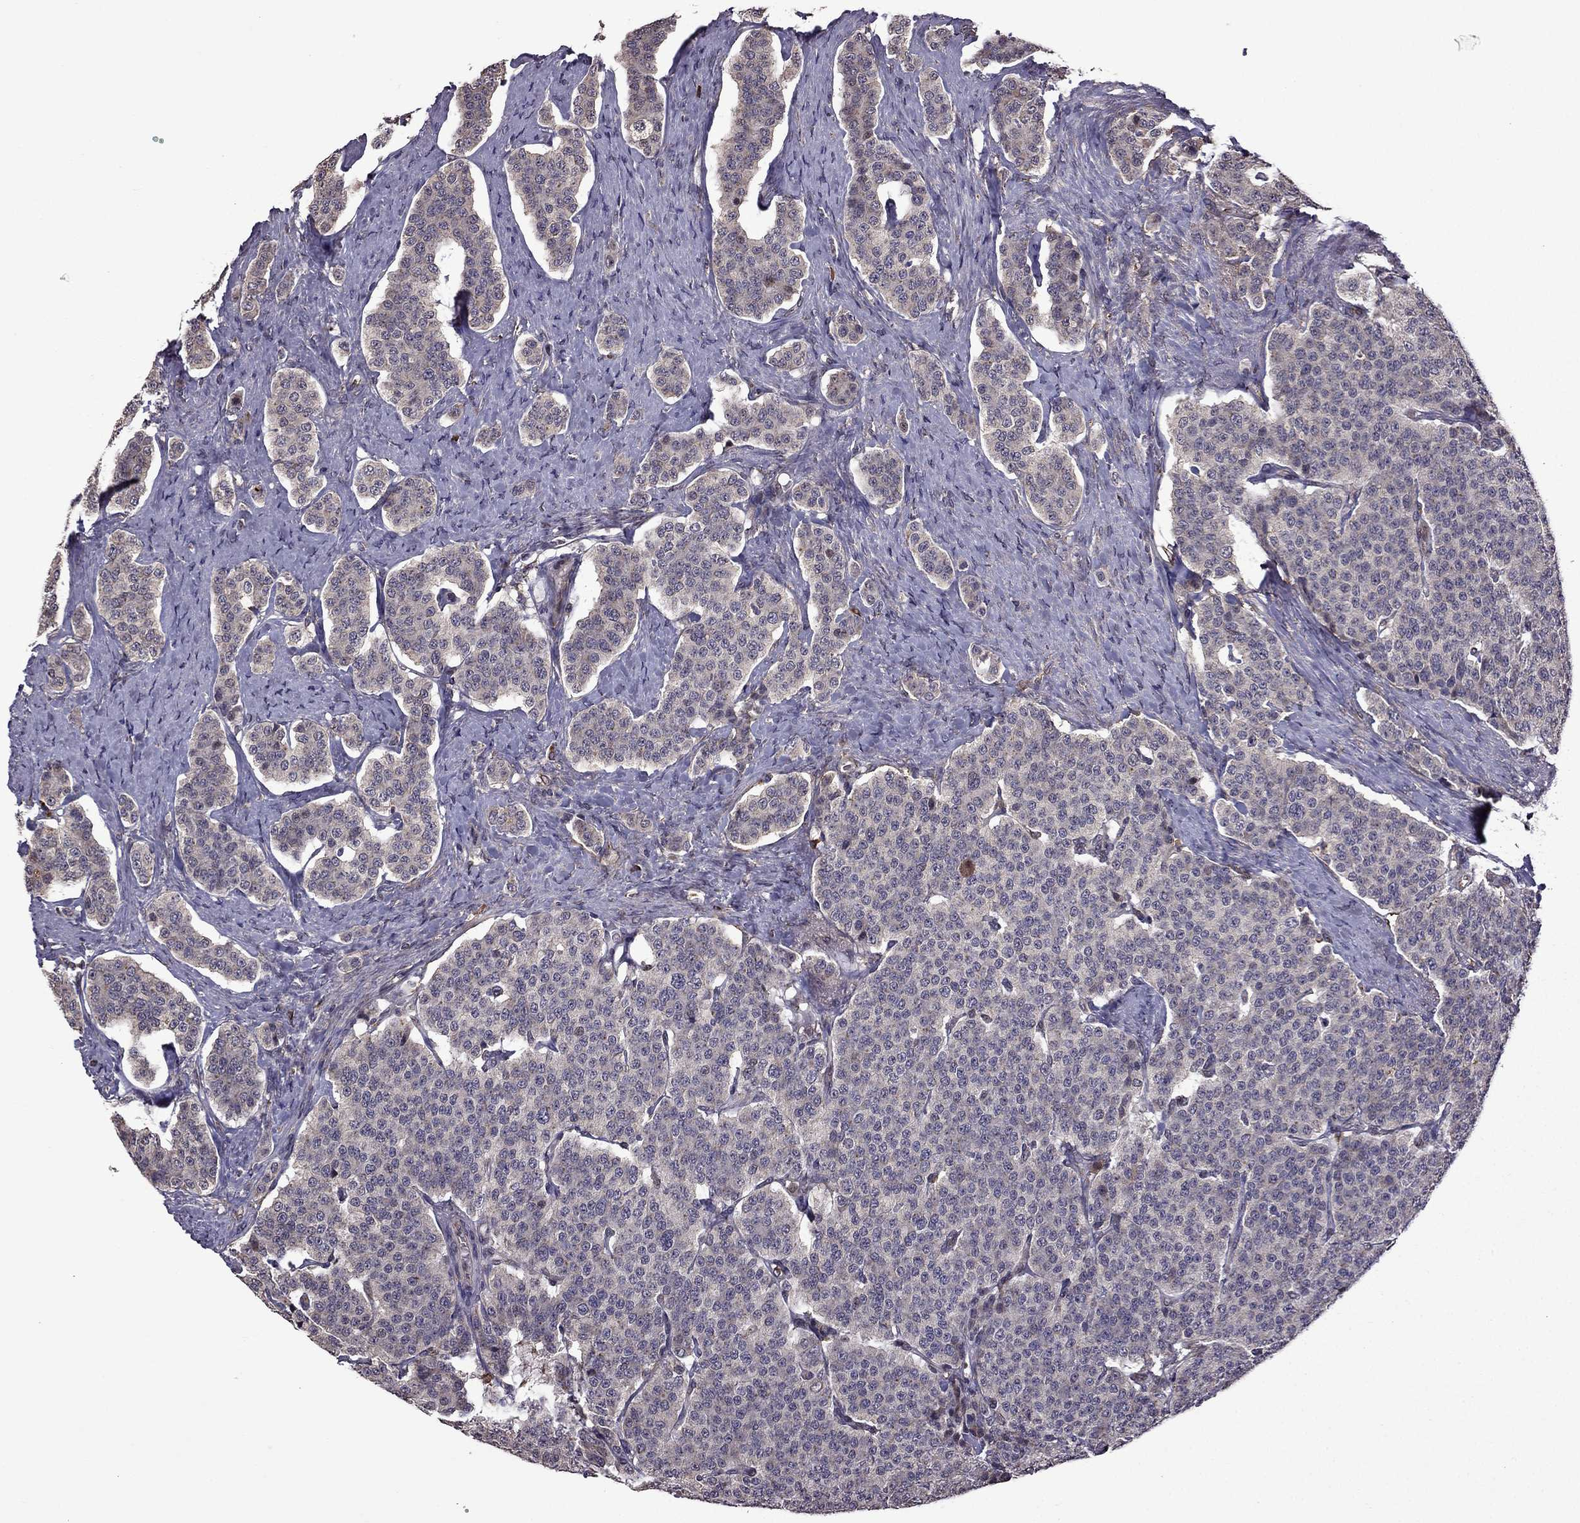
{"staining": {"intensity": "negative", "quantity": "none", "location": "none"}, "tissue": "carcinoid", "cell_type": "Tumor cells", "image_type": "cancer", "snomed": [{"axis": "morphology", "description": "Carcinoid, malignant, NOS"}, {"axis": "topography", "description": "Small intestine"}], "caption": "Carcinoid (malignant) was stained to show a protein in brown. There is no significant positivity in tumor cells. The staining was performed using DAB (3,3'-diaminobenzidine) to visualize the protein expression in brown, while the nuclei were stained in blue with hematoxylin (Magnification: 20x).", "gene": "IKBIP", "patient": {"sex": "female", "age": 58}}